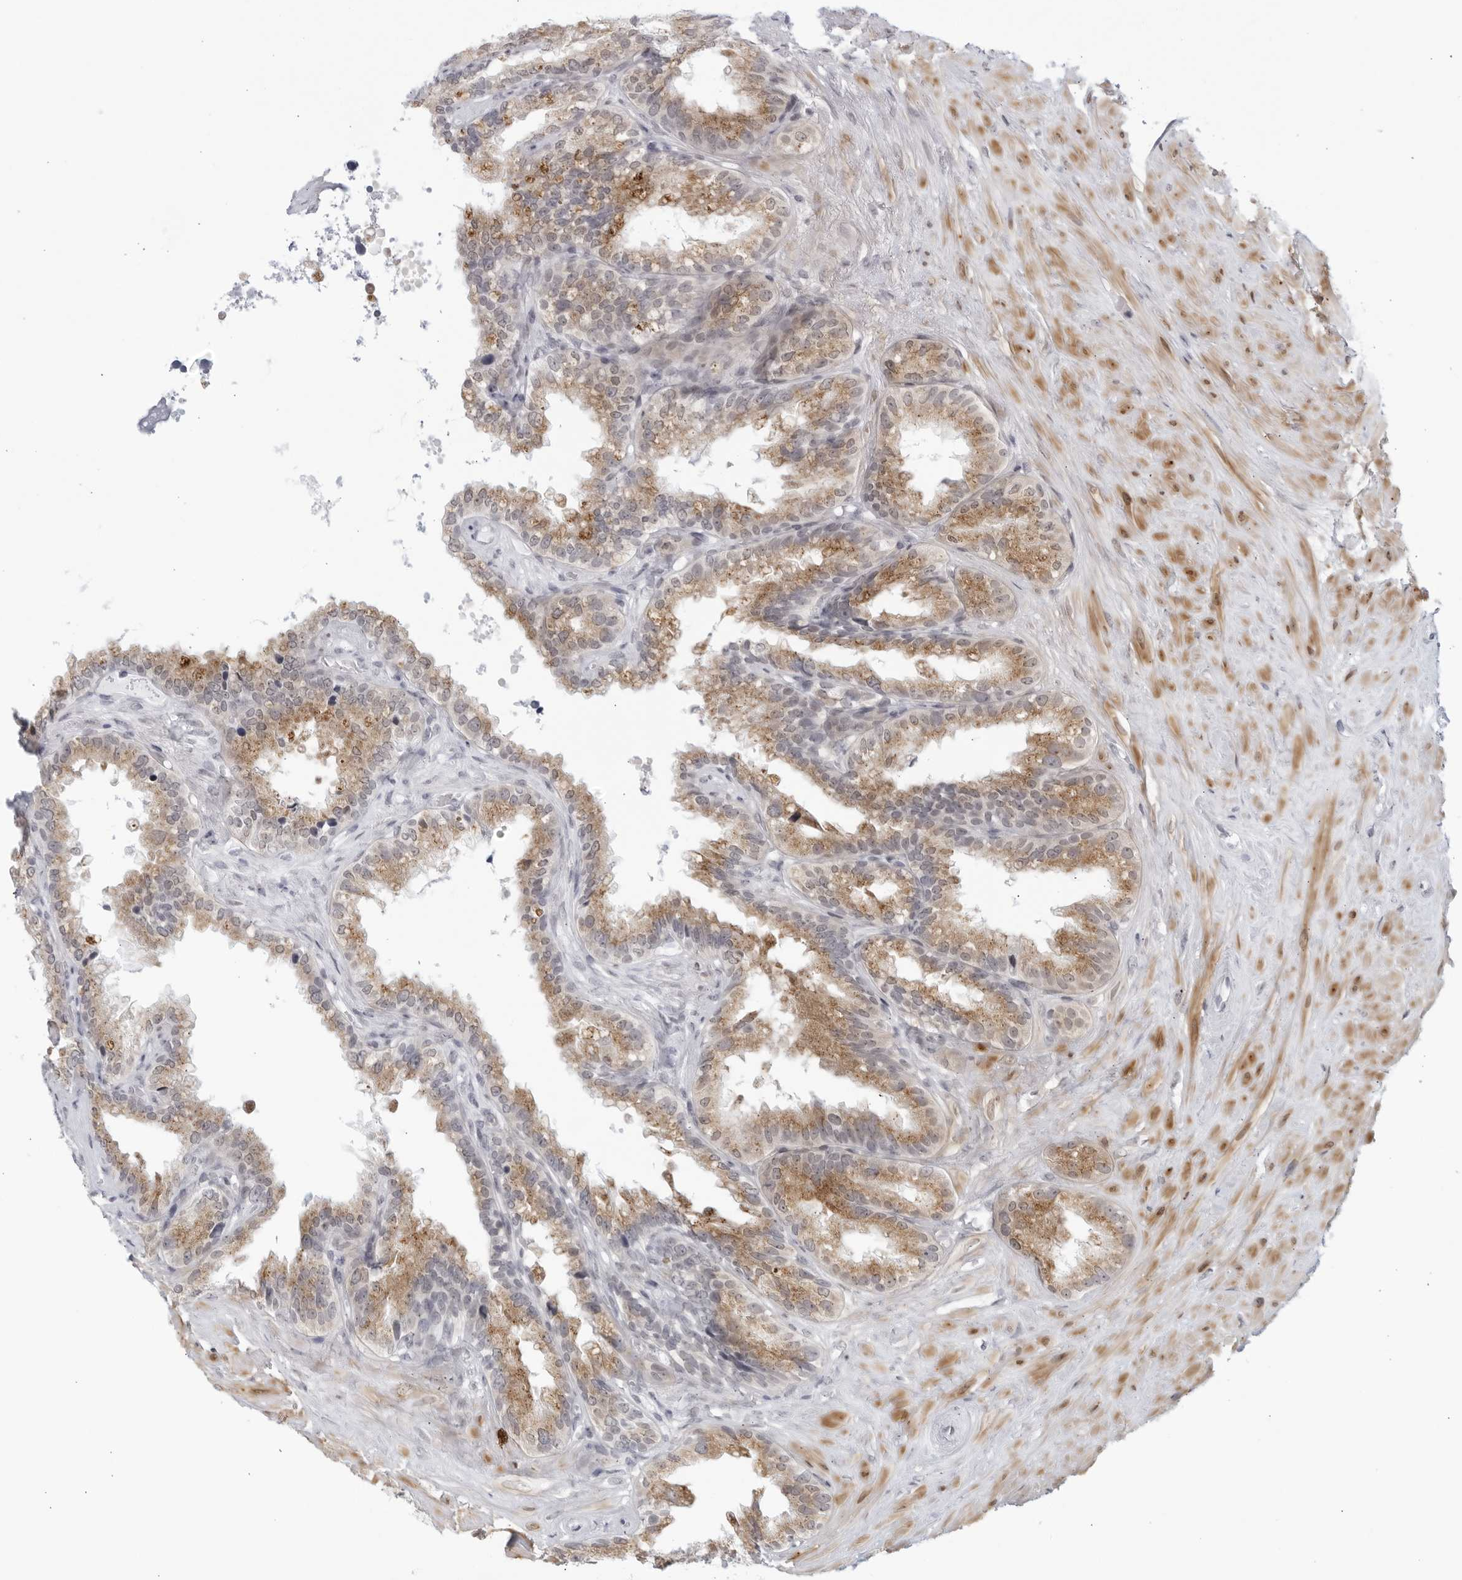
{"staining": {"intensity": "moderate", "quantity": ">75%", "location": "cytoplasmic/membranous"}, "tissue": "seminal vesicle", "cell_type": "Glandular cells", "image_type": "normal", "snomed": [{"axis": "morphology", "description": "Normal tissue, NOS"}, {"axis": "topography", "description": "Seminal veicle"}], "caption": "Glandular cells demonstrate moderate cytoplasmic/membranous positivity in about >75% of cells in normal seminal vesicle.", "gene": "WDTC1", "patient": {"sex": "male", "age": 80}}